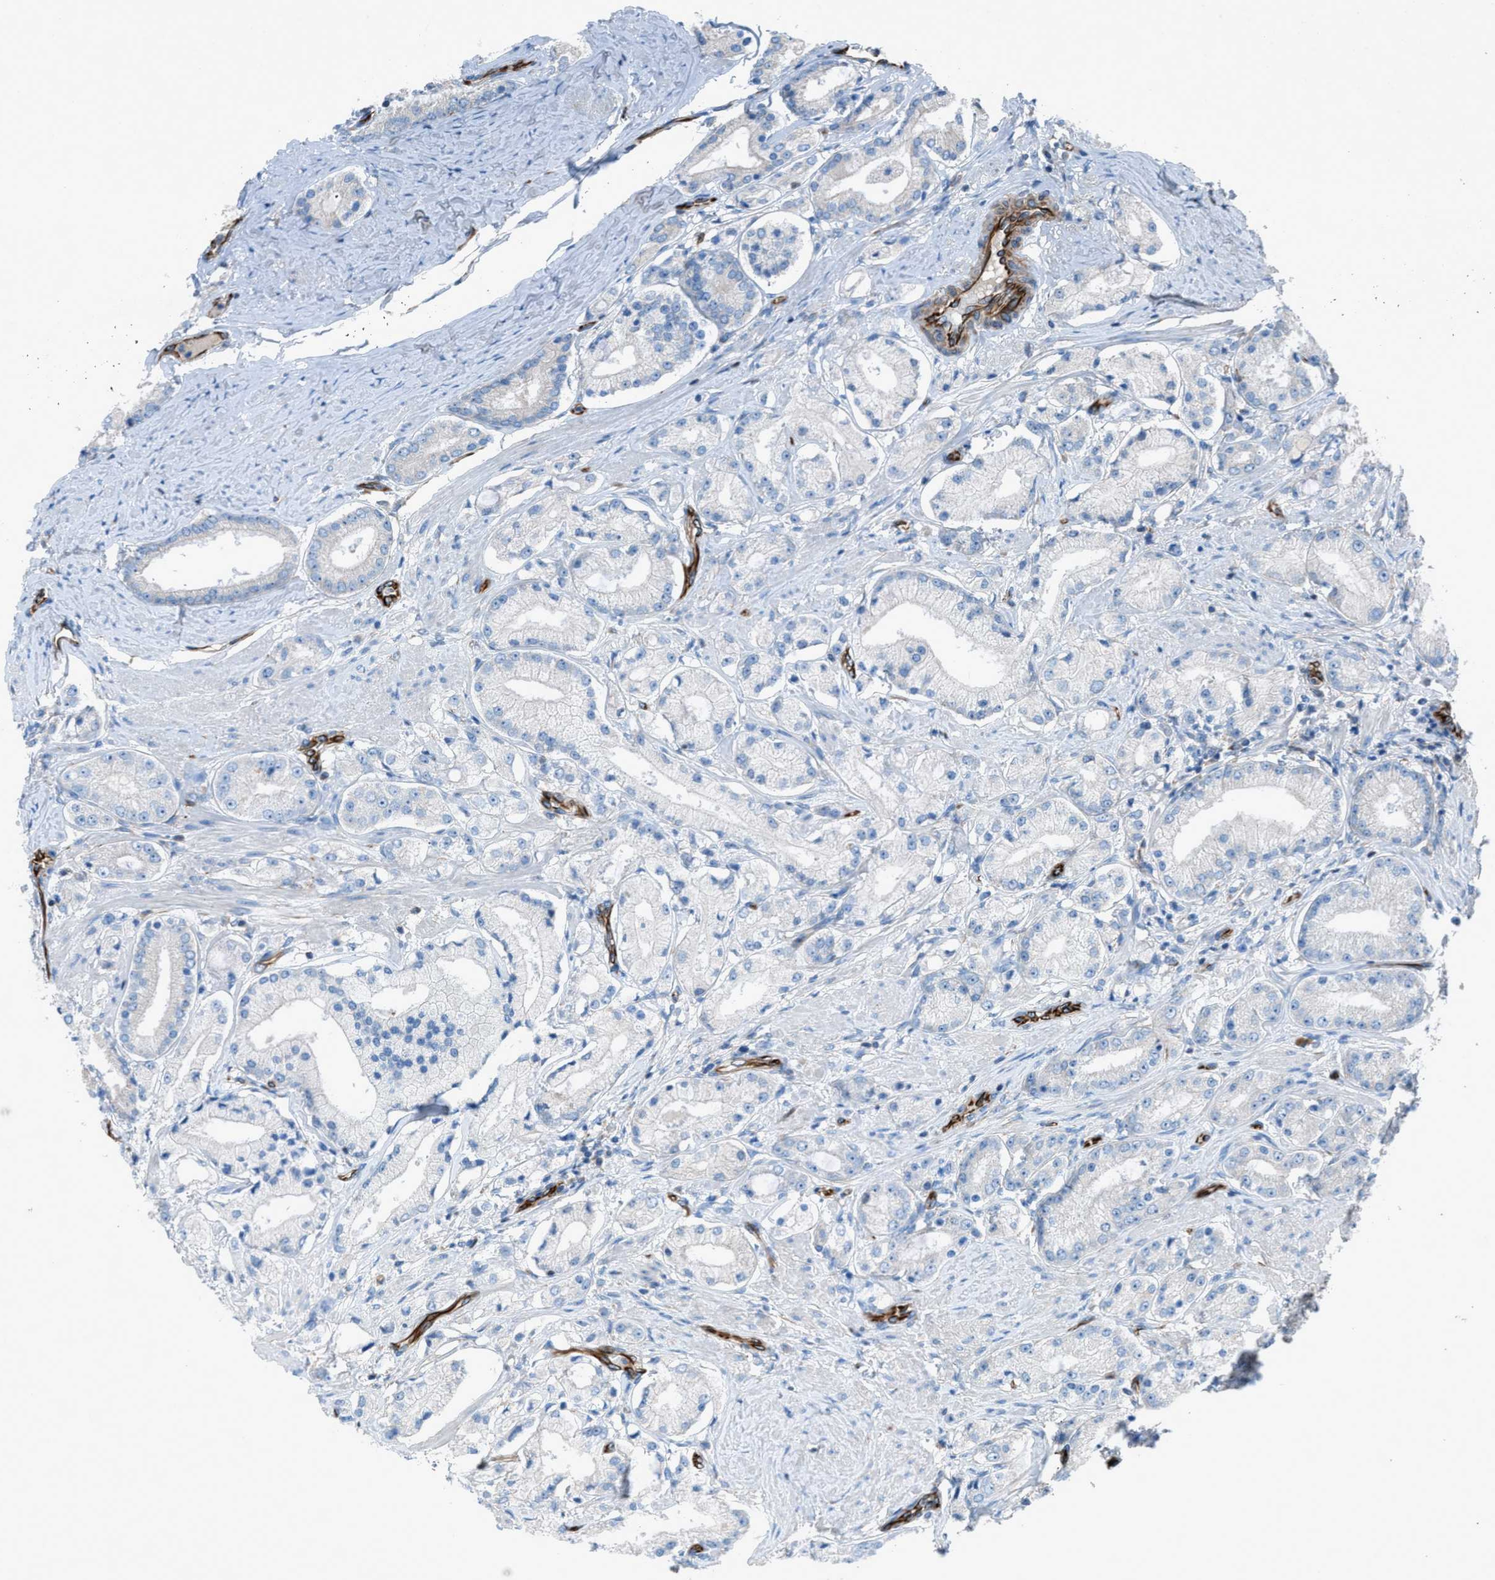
{"staining": {"intensity": "negative", "quantity": "none", "location": "none"}, "tissue": "prostate cancer", "cell_type": "Tumor cells", "image_type": "cancer", "snomed": [{"axis": "morphology", "description": "Adenocarcinoma, Low grade"}, {"axis": "topography", "description": "Prostate"}], "caption": "Tumor cells are negative for brown protein staining in prostate adenocarcinoma (low-grade).", "gene": "CABP7", "patient": {"sex": "male", "age": 63}}